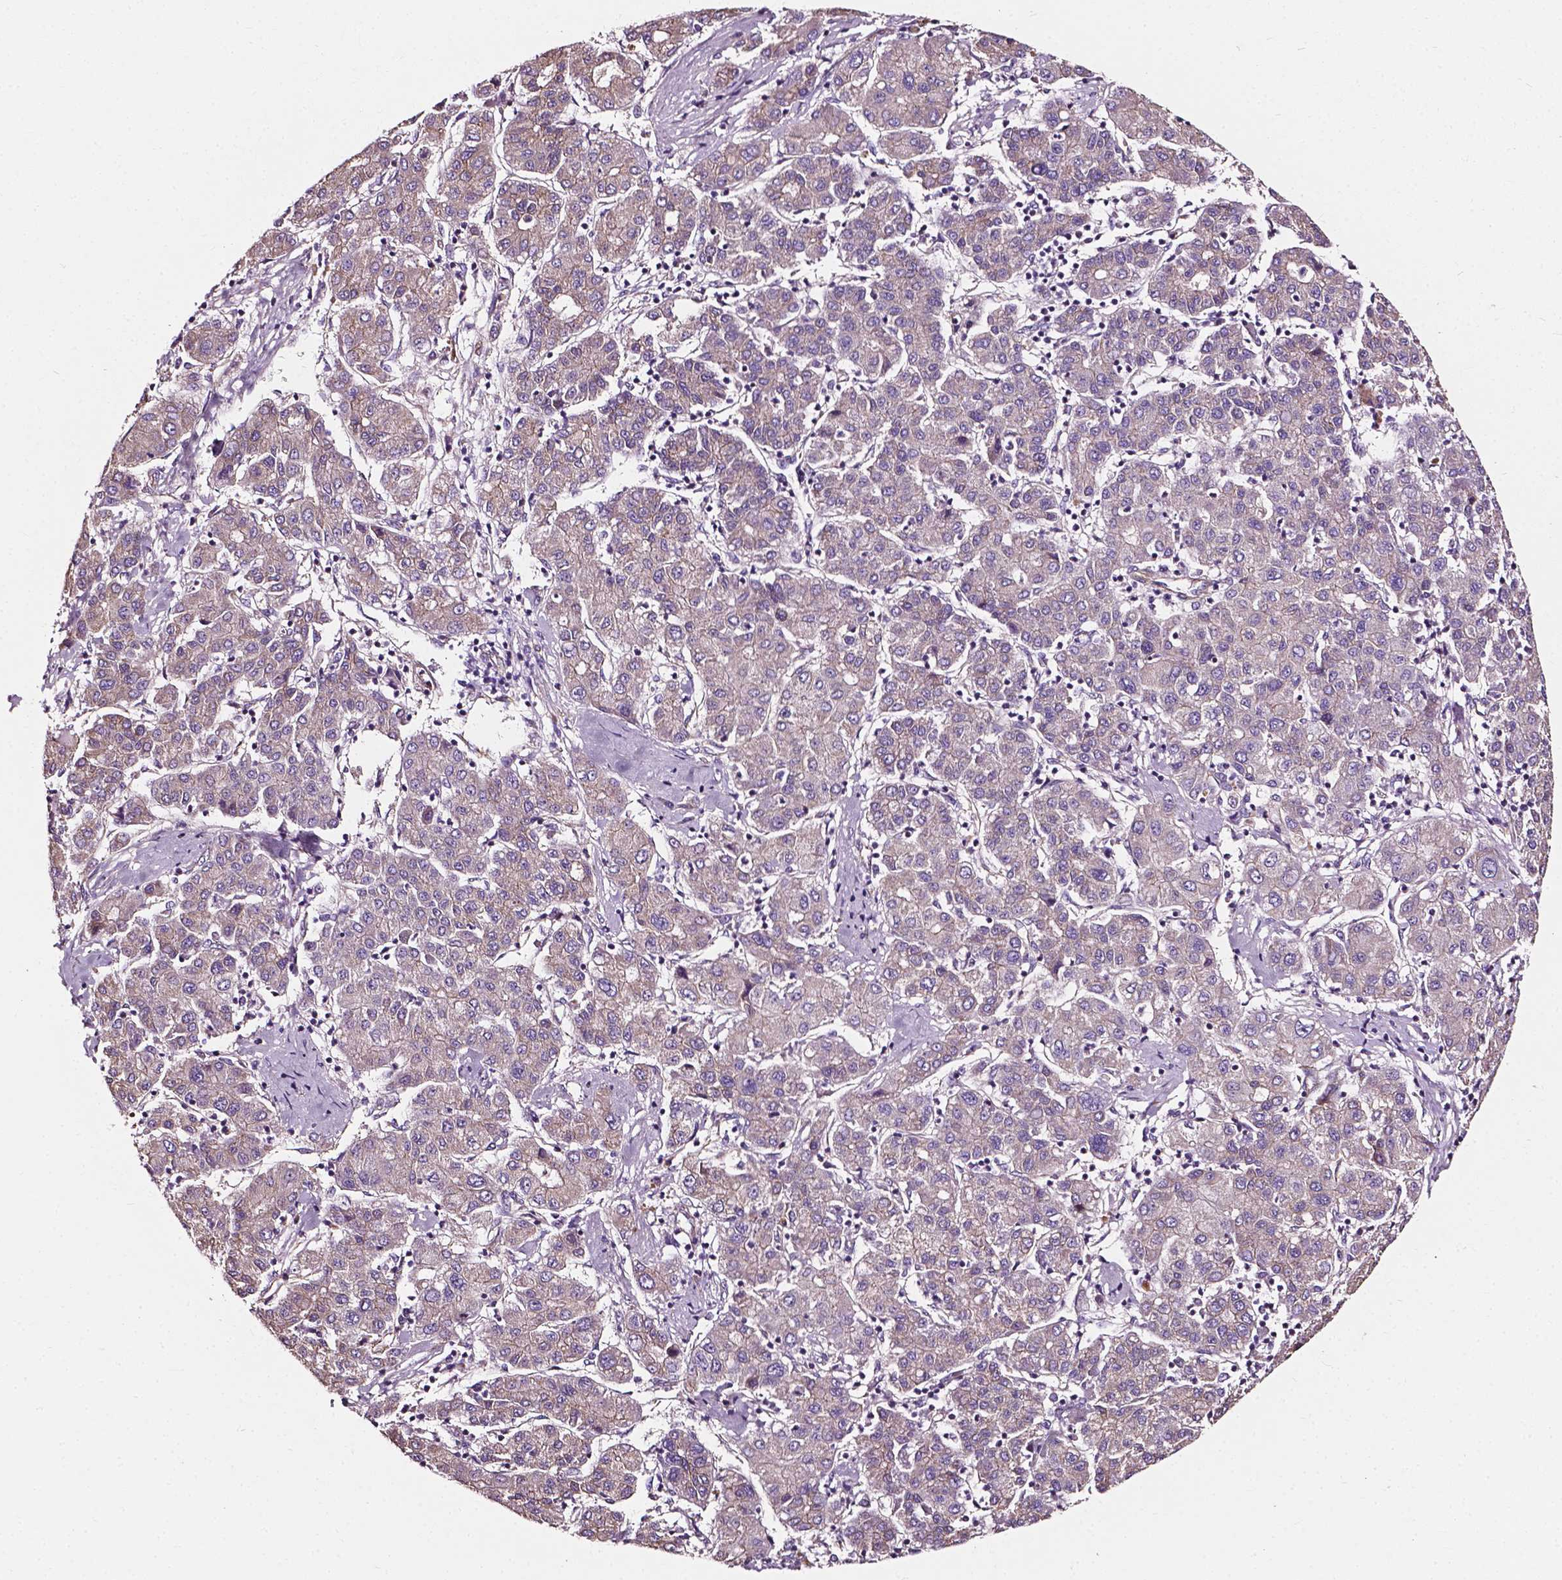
{"staining": {"intensity": "weak", "quantity": "<25%", "location": "cytoplasmic/membranous"}, "tissue": "liver cancer", "cell_type": "Tumor cells", "image_type": "cancer", "snomed": [{"axis": "morphology", "description": "Carcinoma, Hepatocellular, NOS"}, {"axis": "topography", "description": "Liver"}], "caption": "Immunohistochemistry (IHC) micrograph of human liver cancer stained for a protein (brown), which shows no staining in tumor cells.", "gene": "ATG16L1", "patient": {"sex": "male", "age": 65}}